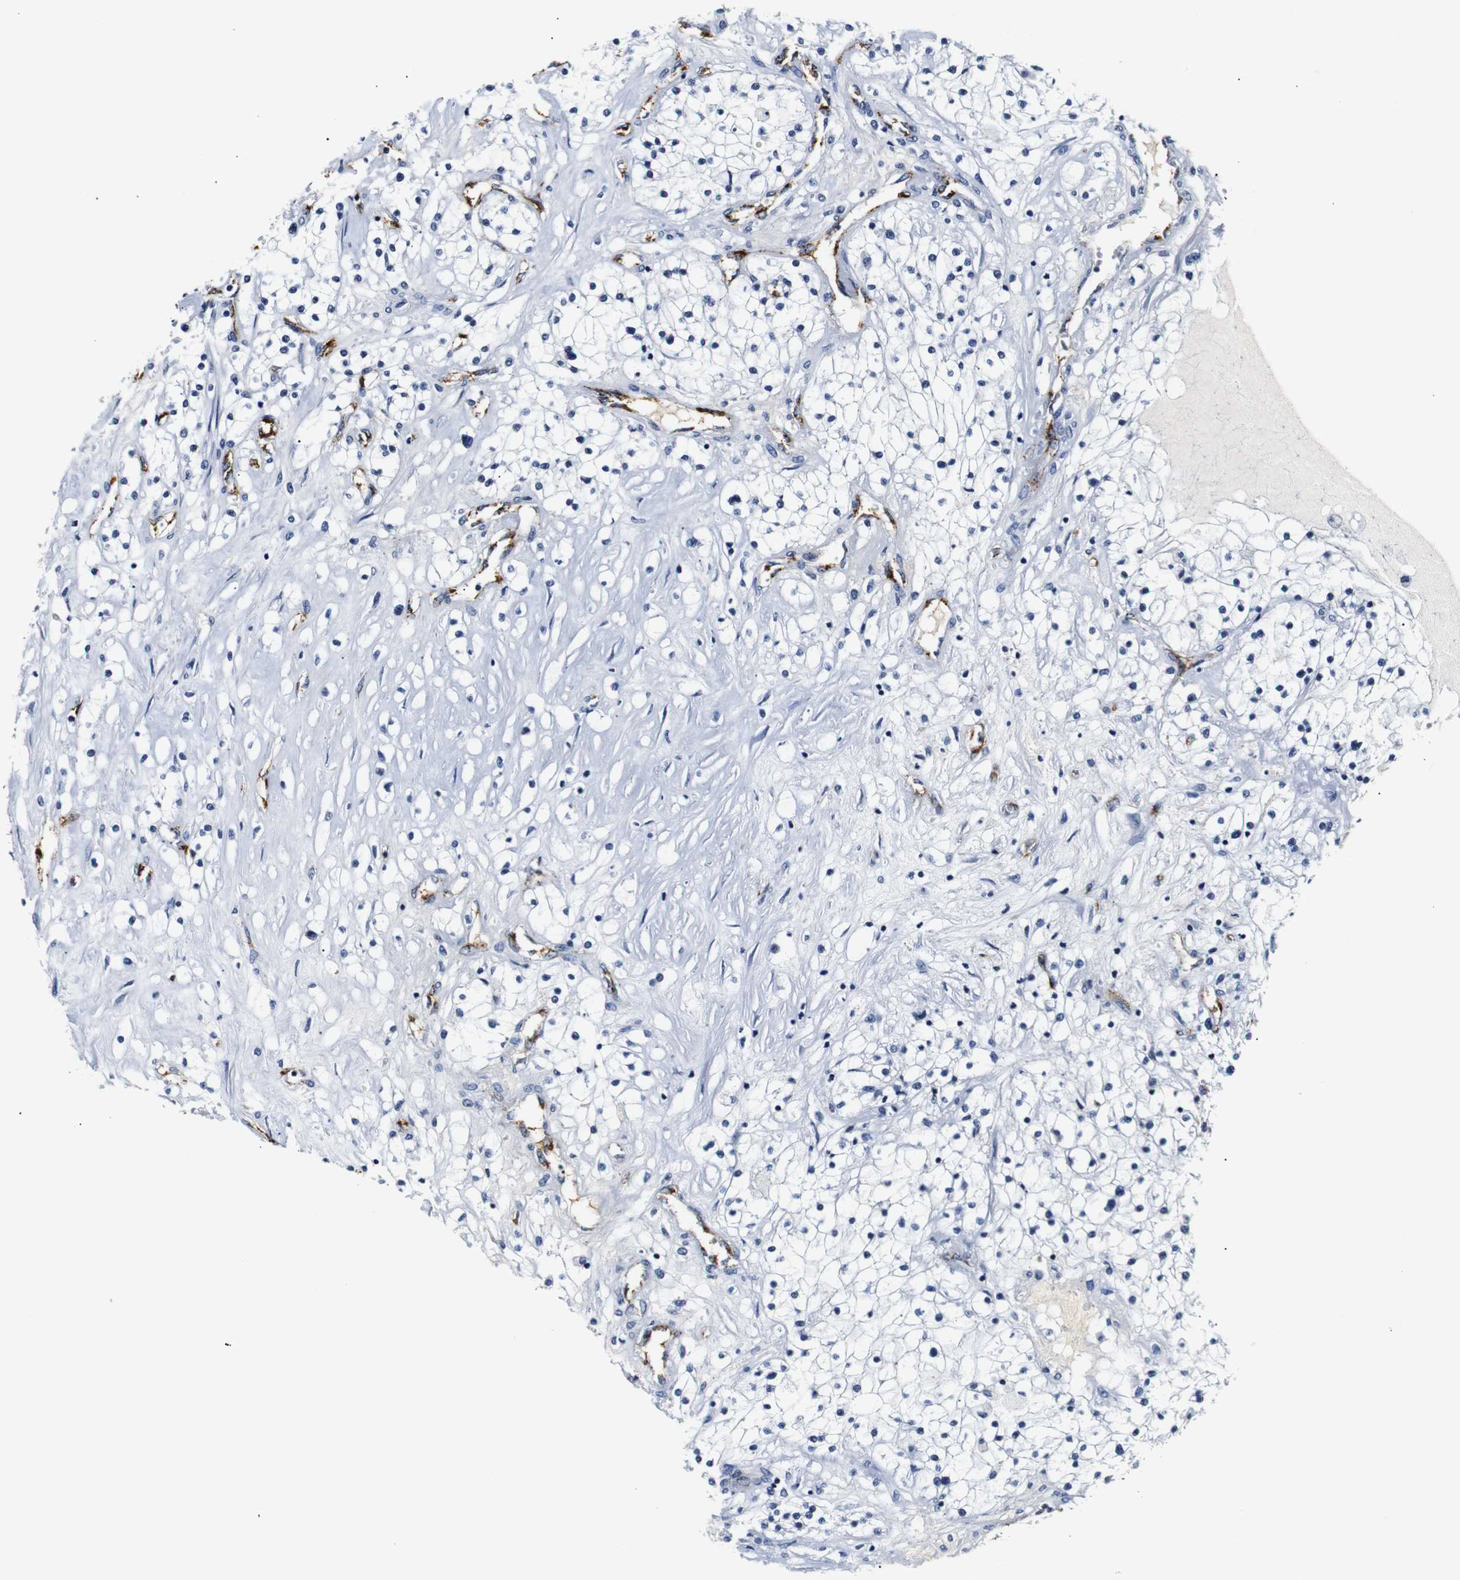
{"staining": {"intensity": "negative", "quantity": "none", "location": "none"}, "tissue": "renal cancer", "cell_type": "Tumor cells", "image_type": "cancer", "snomed": [{"axis": "morphology", "description": "Adenocarcinoma, NOS"}, {"axis": "topography", "description": "Kidney"}], "caption": "Protein analysis of adenocarcinoma (renal) displays no significant expression in tumor cells.", "gene": "MUC4", "patient": {"sex": "male", "age": 68}}